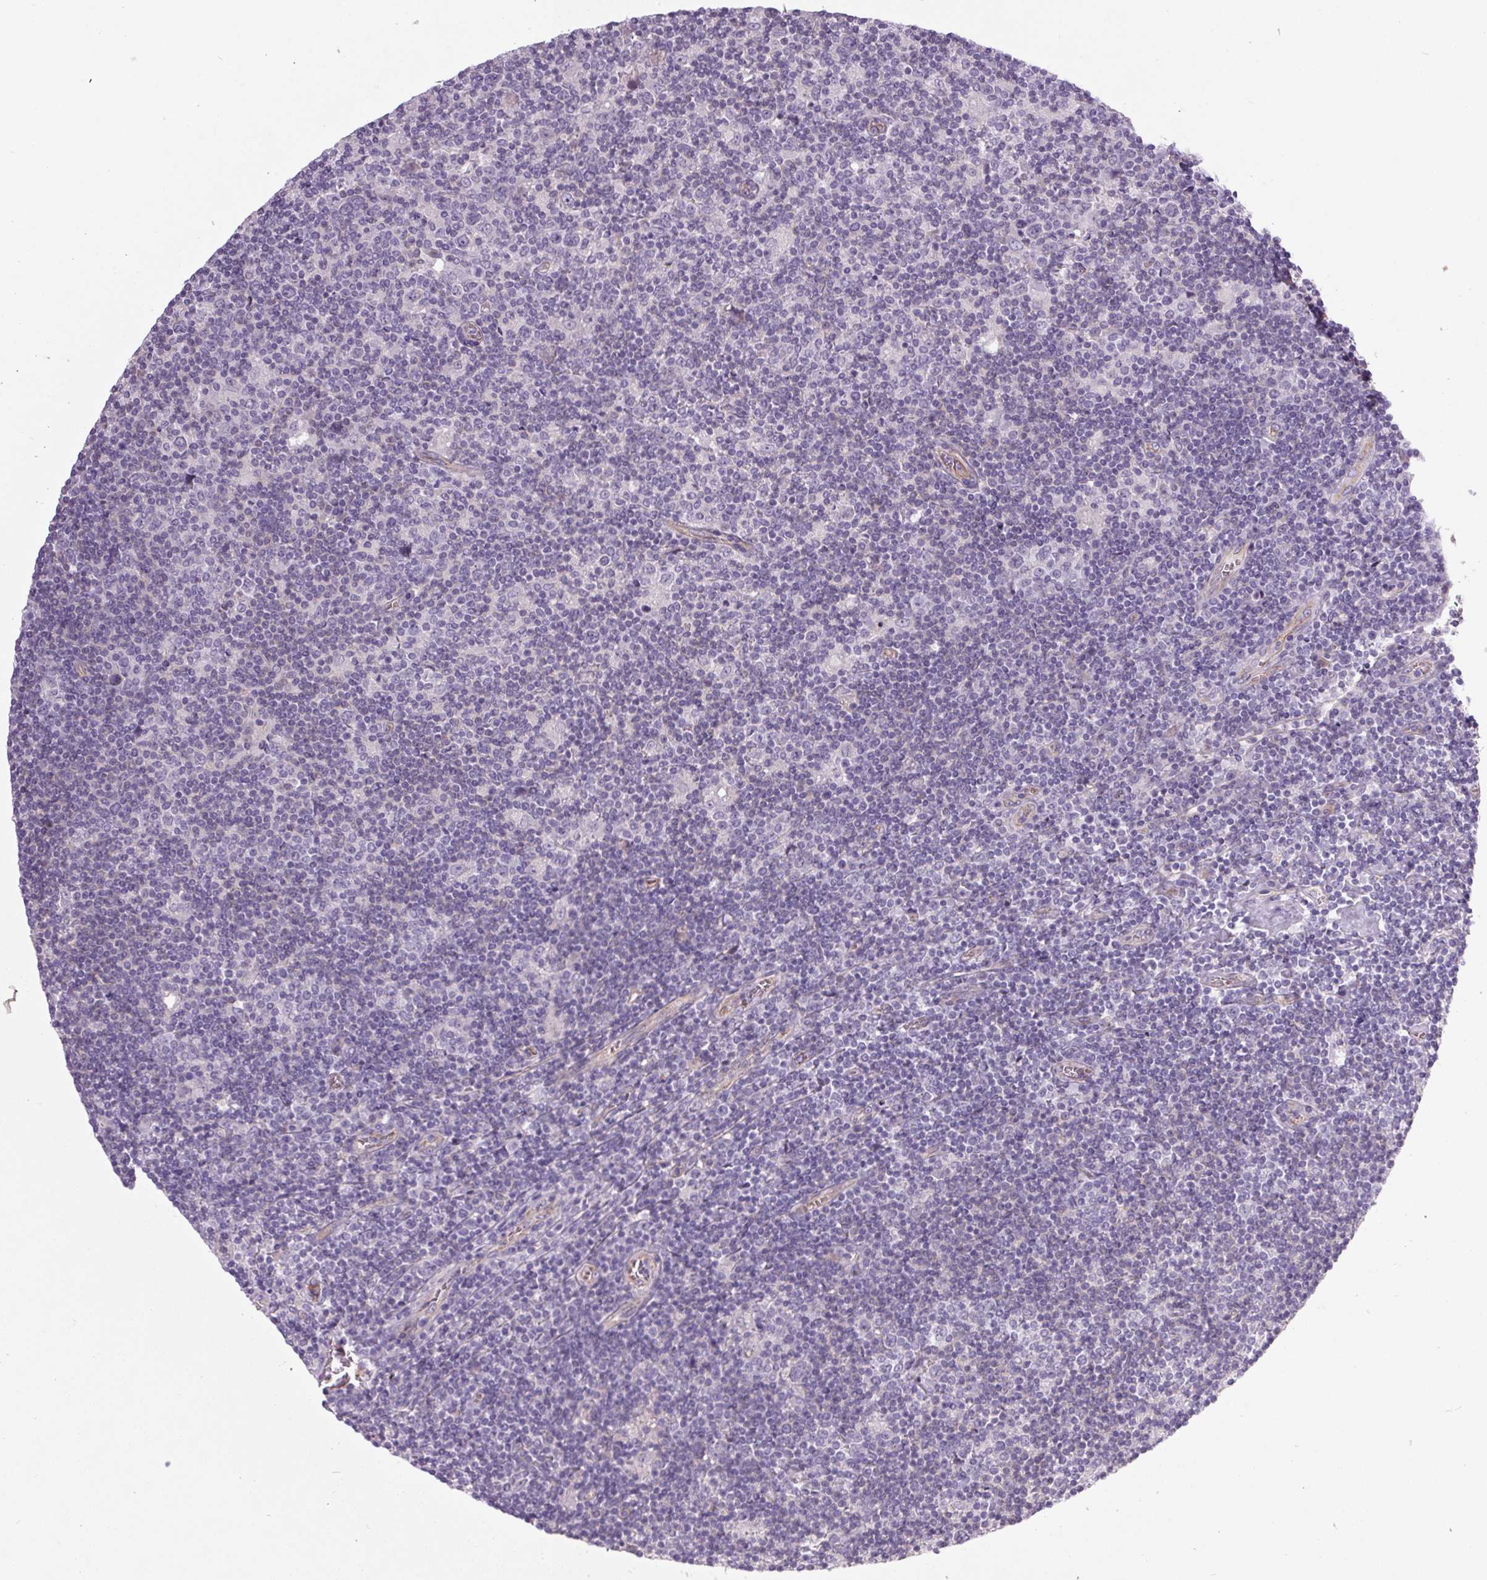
{"staining": {"intensity": "negative", "quantity": "none", "location": "none"}, "tissue": "lymphoma", "cell_type": "Tumor cells", "image_type": "cancer", "snomed": [{"axis": "morphology", "description": "Hodgkin's disease, NOS"}, {"axis": "topography", "description": "Lymph node"}], "caption": "IHC of lymphoma displays no expression in tumor cells.", "gene": "APOC4", "patient": {"sex": "male", "age": 40}}